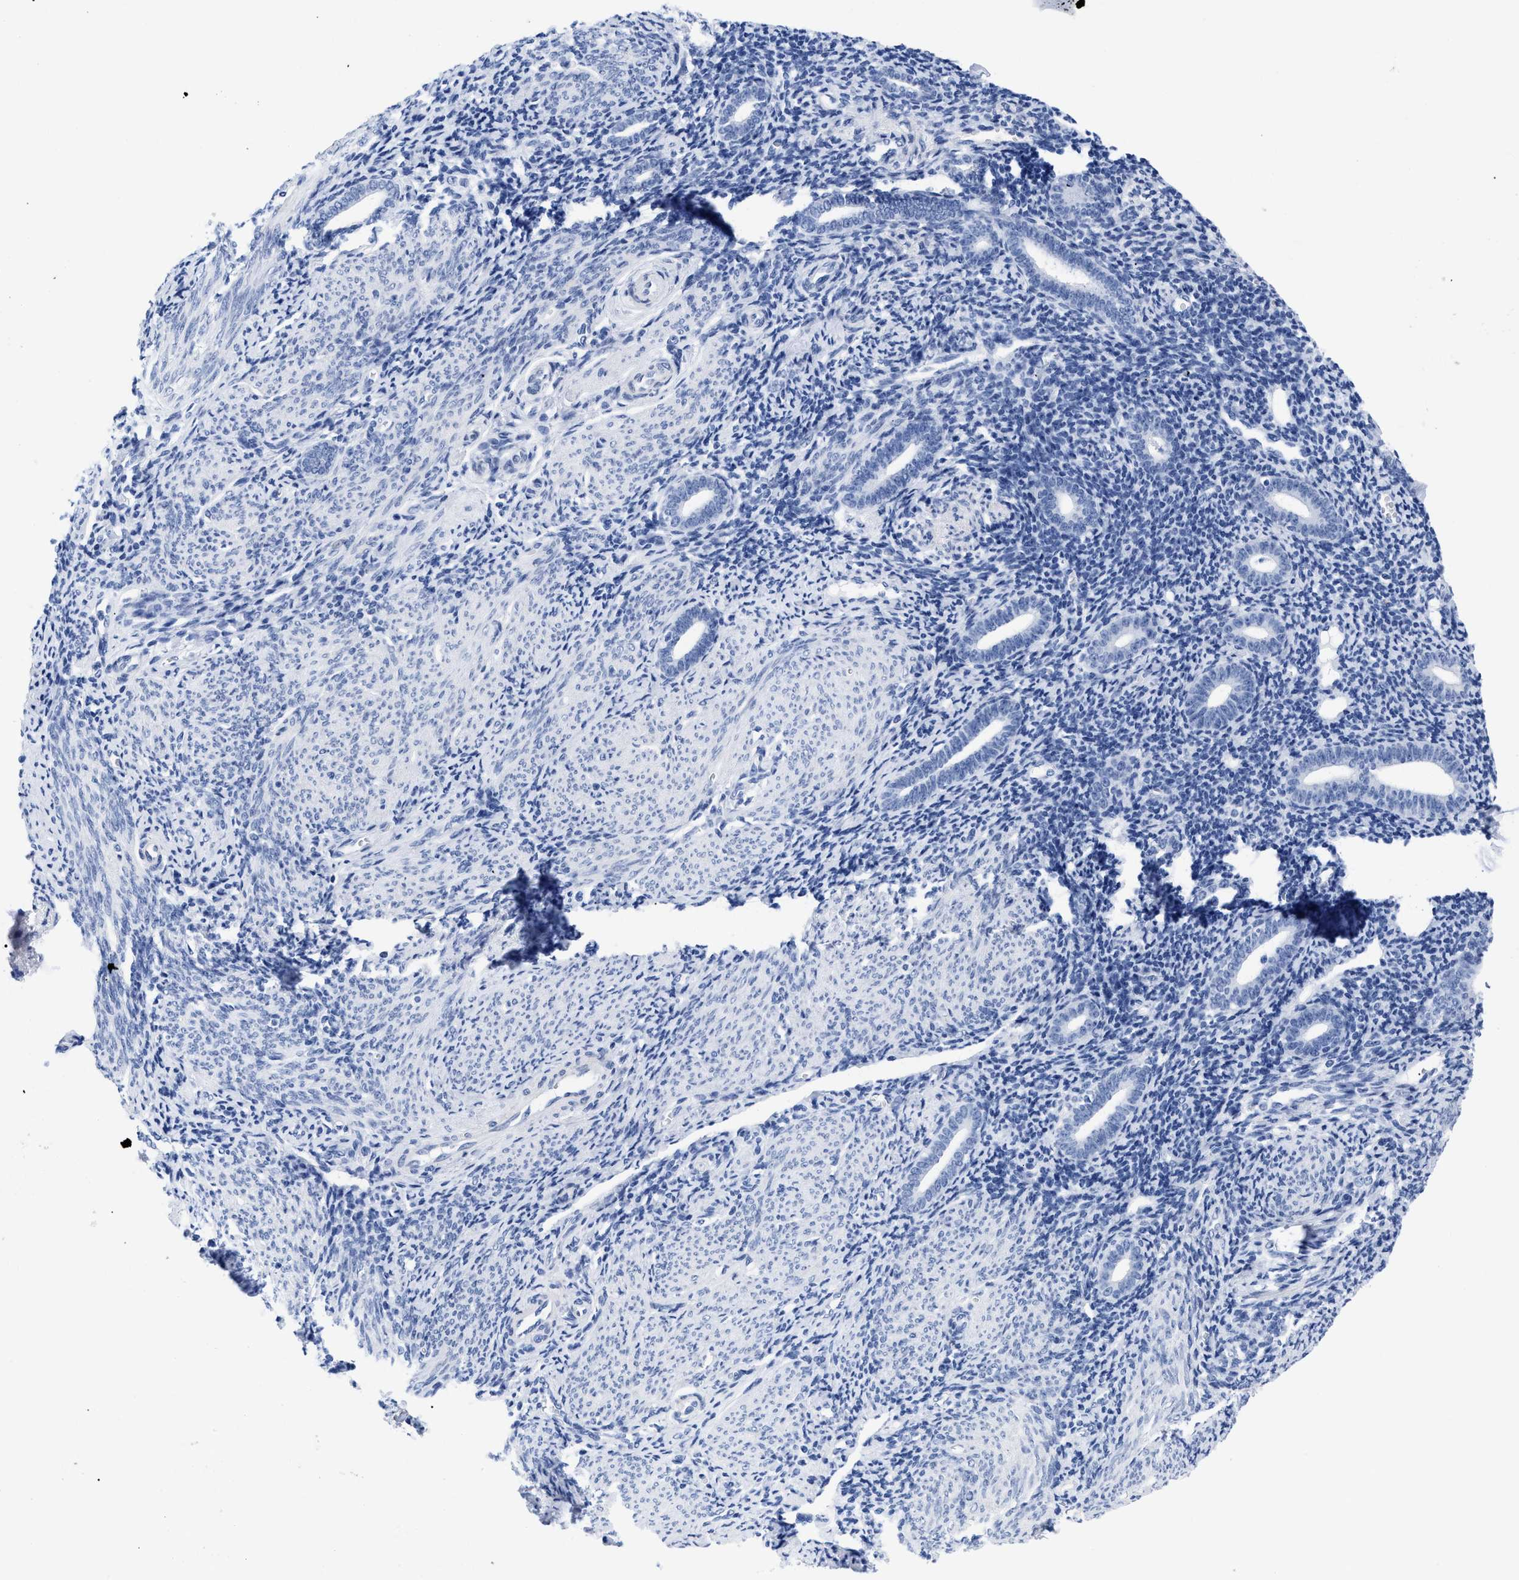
{"staining": {"intensity": "negative", "quantity": "none", "location": "none"}, "tissue": "endometrium", "cell_type": "Cells in endometrial stroma", "image_type": "normal", "snomed": [{"axis": "morphology", "description": "Normal tissue, NOS"}, {"axis": "topography", "description": "Endometrium"}], "caption": "Immunohistochemistry (IHC) micrograph of normal endometrium: human endometrium stained with DAB shows no significant protein expression in cells in endometrial stroma.", "gene": "DUSP26", "patient": {"sex": "female", "age": 50}}